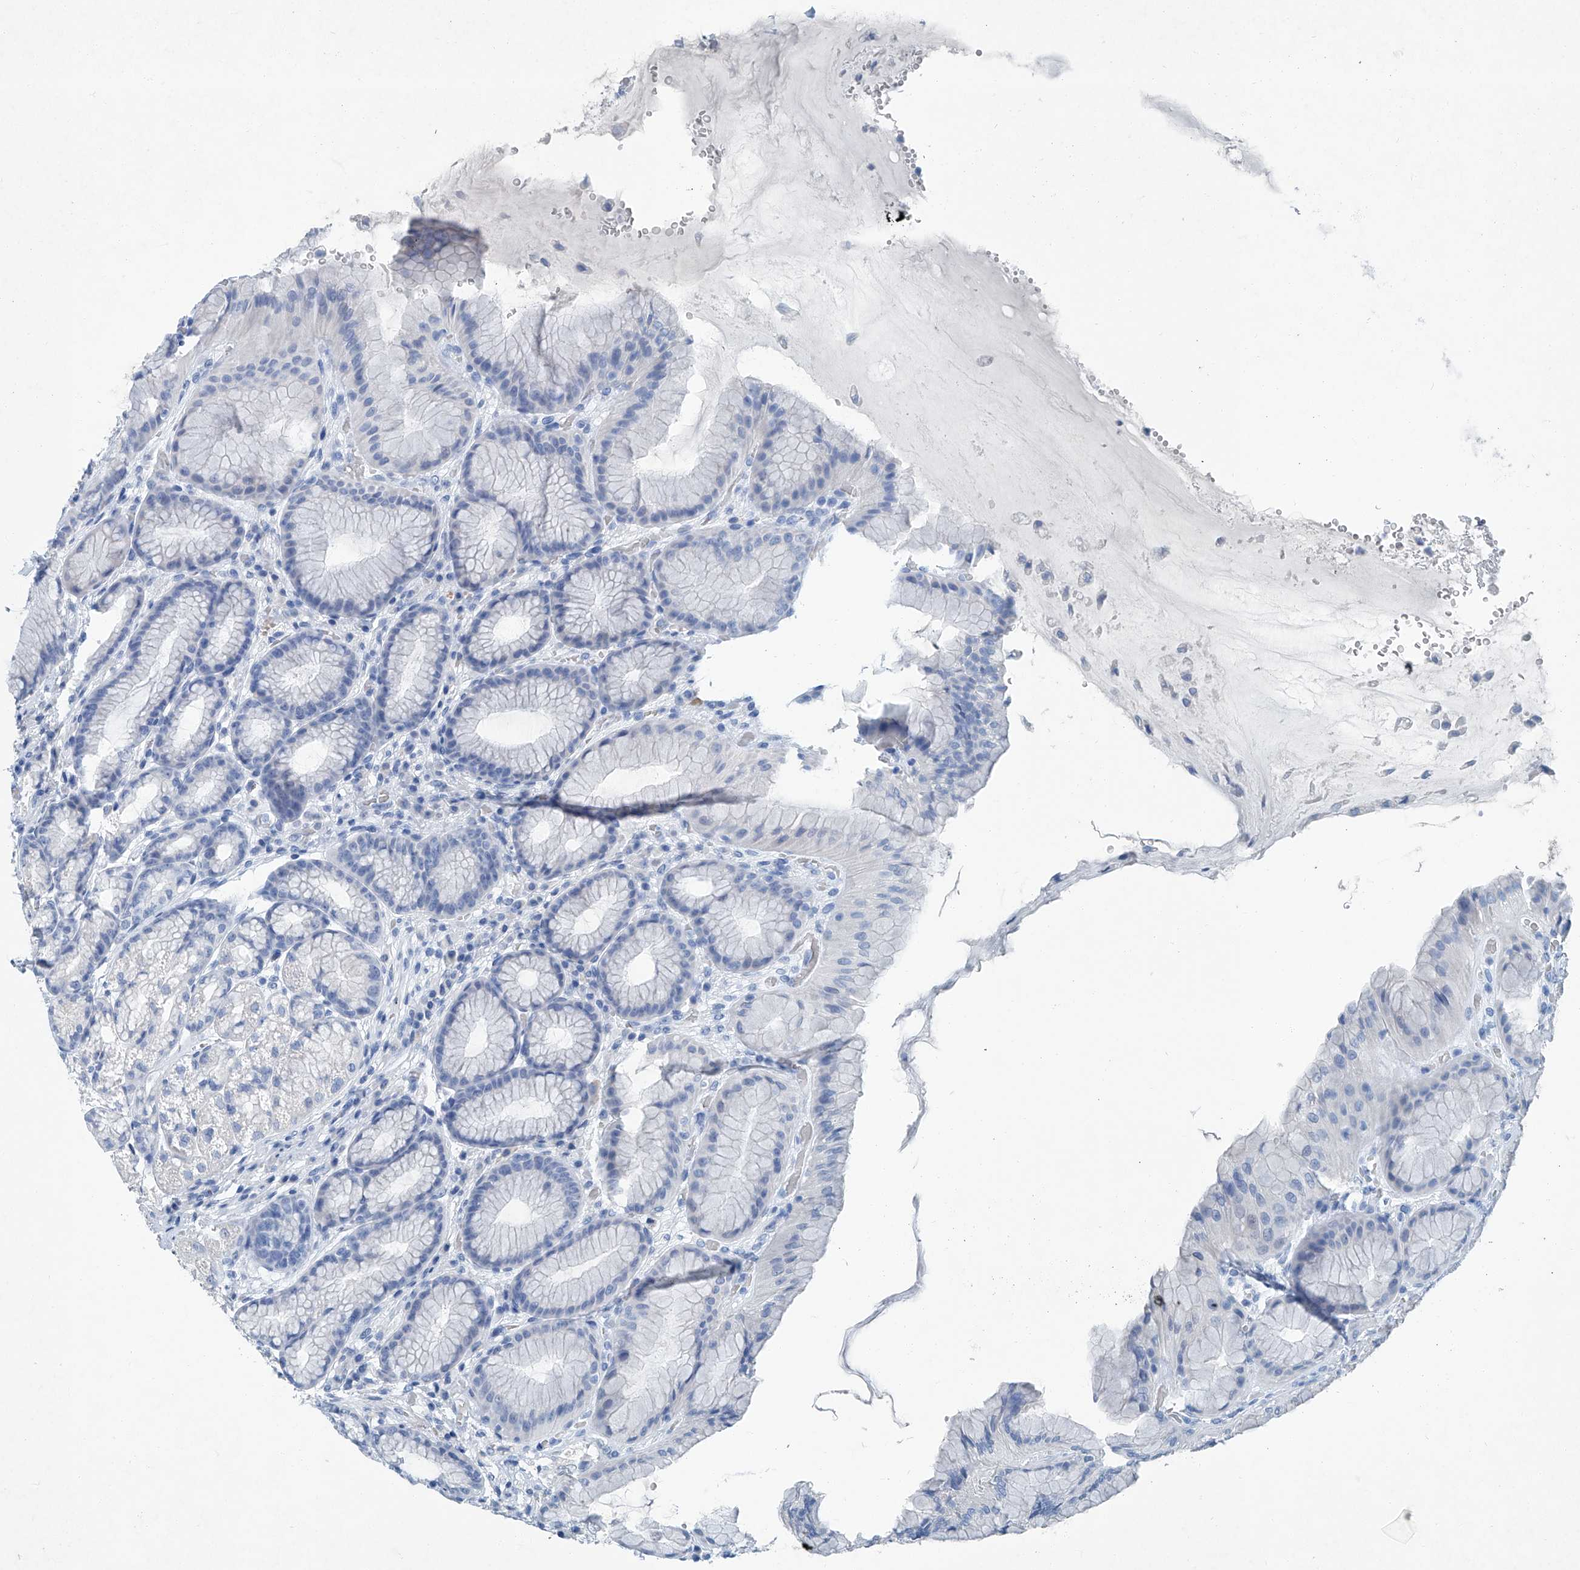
{"staining": {"intensity": "negative", "quantity": "none", "location": "none"}, "tissue": "stomach", "cell_type": "Glandular cells", "image_type": "normal", "snomed": [{"axis": "morphology", "description": "Normal tissue, NOS"}, {"axis": "topography", "description": "Stomach"}], "caption": "Photomicrograph shows no protein staining in glandular cells of normal stomach. (Brightfield microscopy of DAB immunohistochemistry (IHC) at high magnification).", "gene": "CYP2A7", "patient": {"sex": "male", "age": 57}}